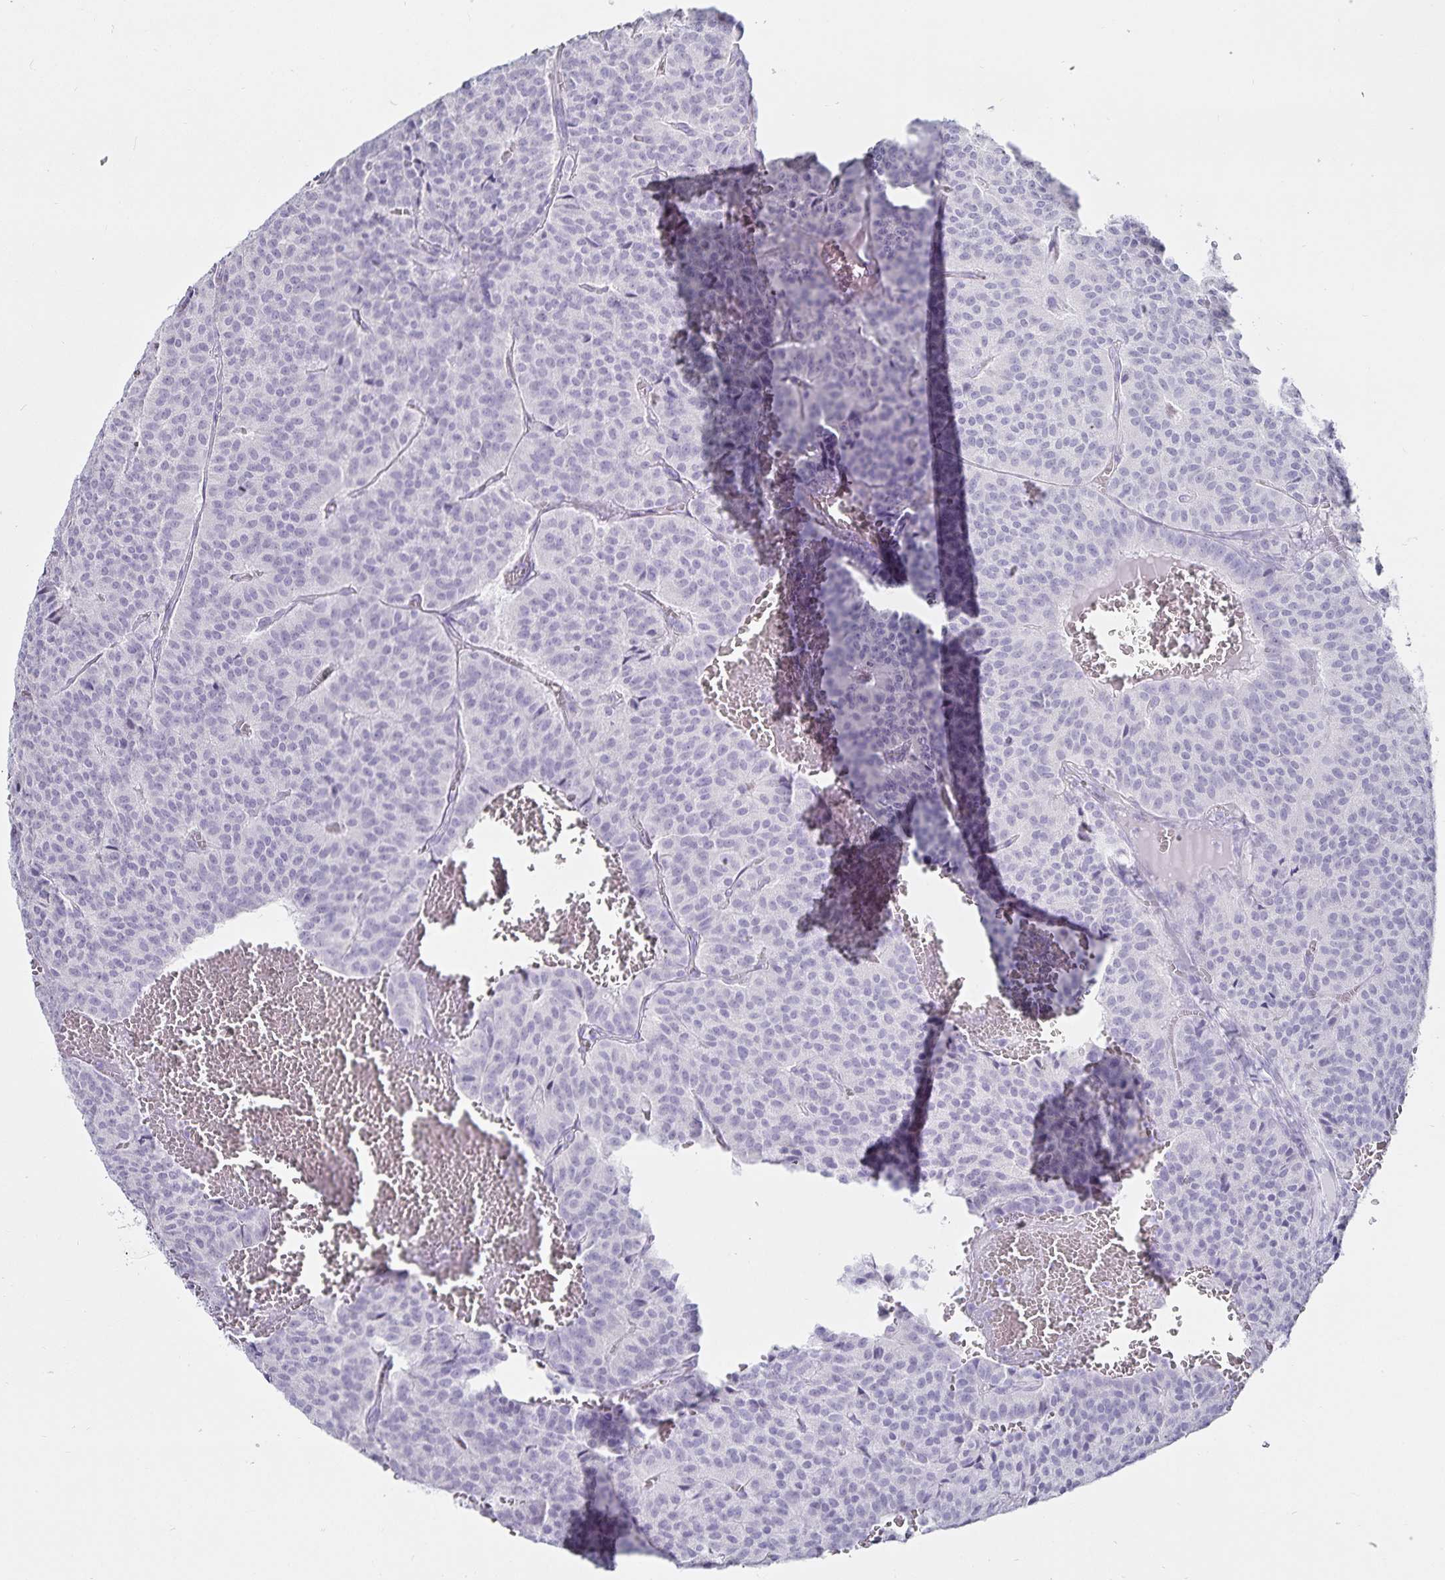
{"staining": {"intensity": "negative", "quantity": "none", "location": "none"}, "tissue": "carcinoid", "cell_type": "Tumor cells", "image_type": "cancer", "snomed": [{"axis": "morphology", "description": "Carcinoid, malignant, NOS"}, {"axis": "topography", "description": "Lung"}], "caption": "Immunohistochemistry micrograph of human carcinoid stained for a protein (brown), which reveals no positivity in tumor cells.", "gene": "DEFA6", "patient": {"sex": "male", "age": 70}}